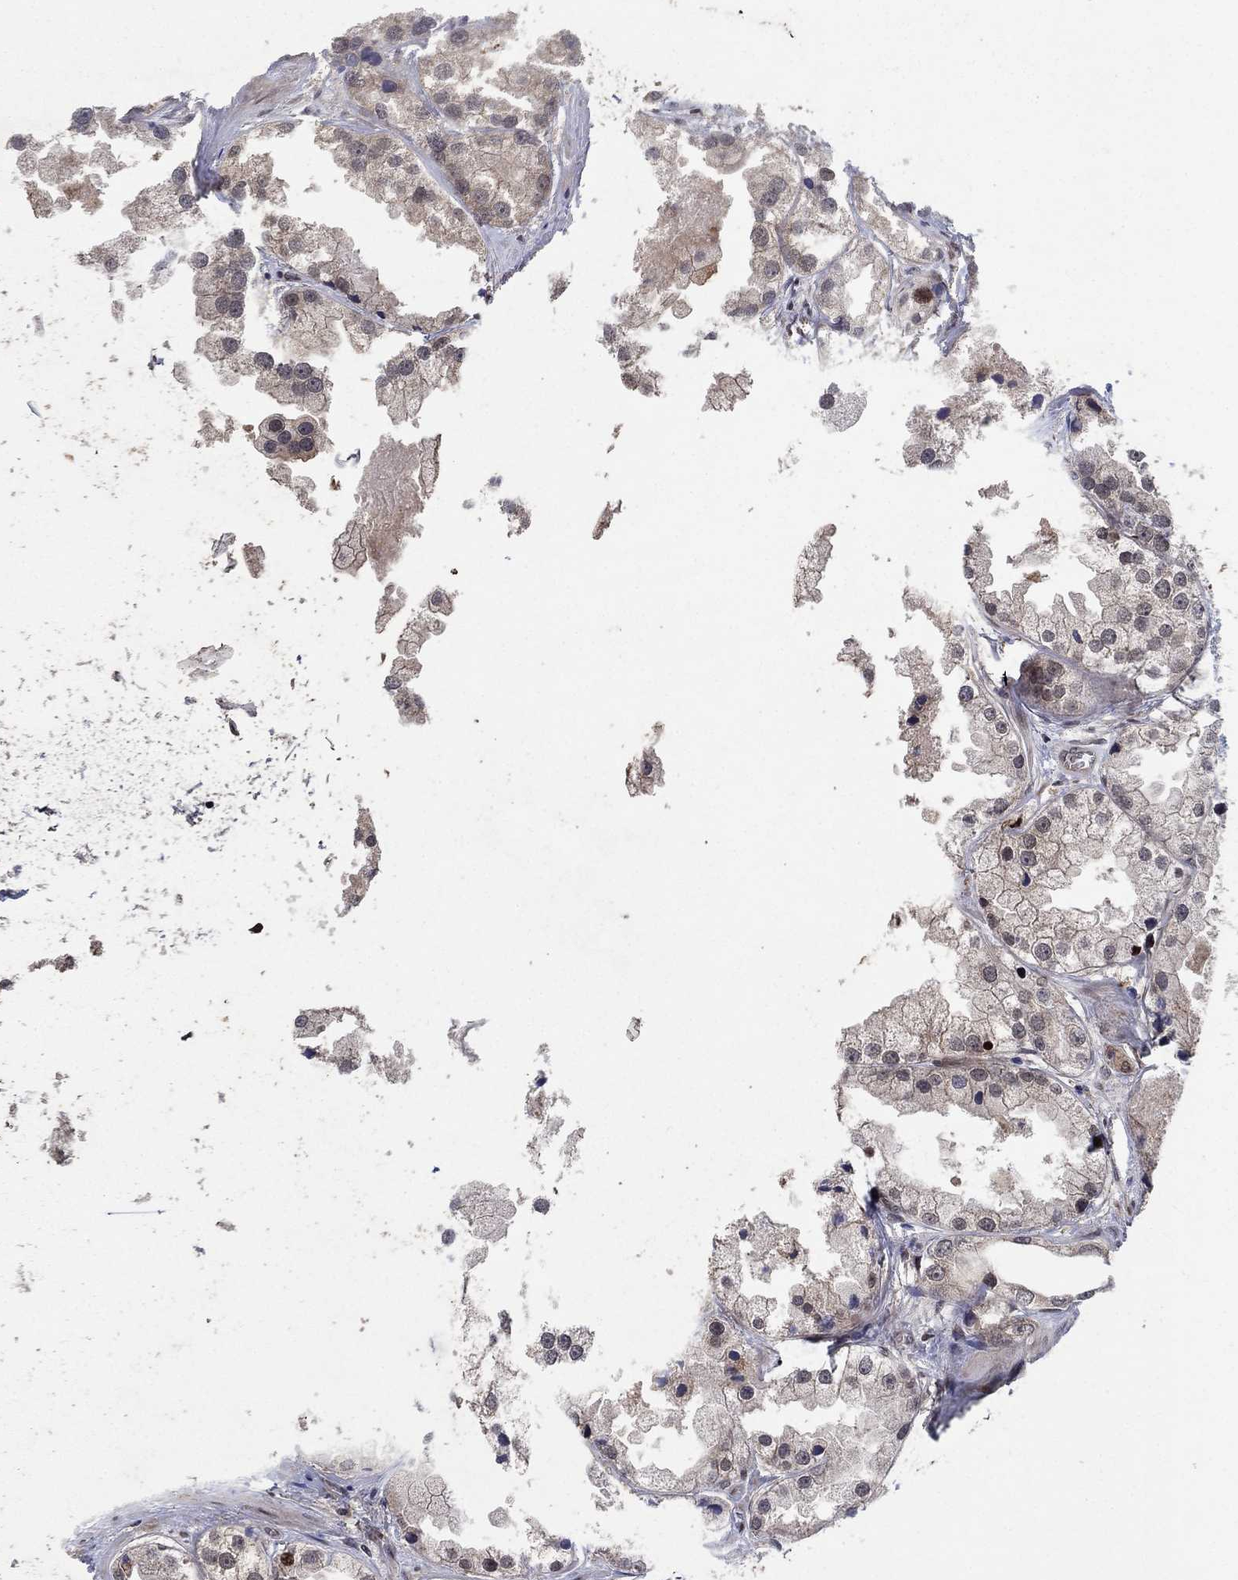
{"staining": {"intensity": "strong", "quantity": "<25%", "location": "nuclear"}, "tissue": "prostate cancer", "cell_type": "Tumor cells", "image_type": "cancer", "snomed": [{"axis": "morphology", "description": "Adenocarcinoma, NOS"}, {"axis": "topography", "description": "Prostate"}], "caption": "A brown stain shows strong nuclear staining of a protein in human prostate adenocarcinoma tumor cells. The protein is stained brown, and the nuclei are stained in blue (DAB IHC with brightfield microscopy, high magnification).", "gene": "PRICKLE4", "patient": {"sex": "male", "age": 61}}